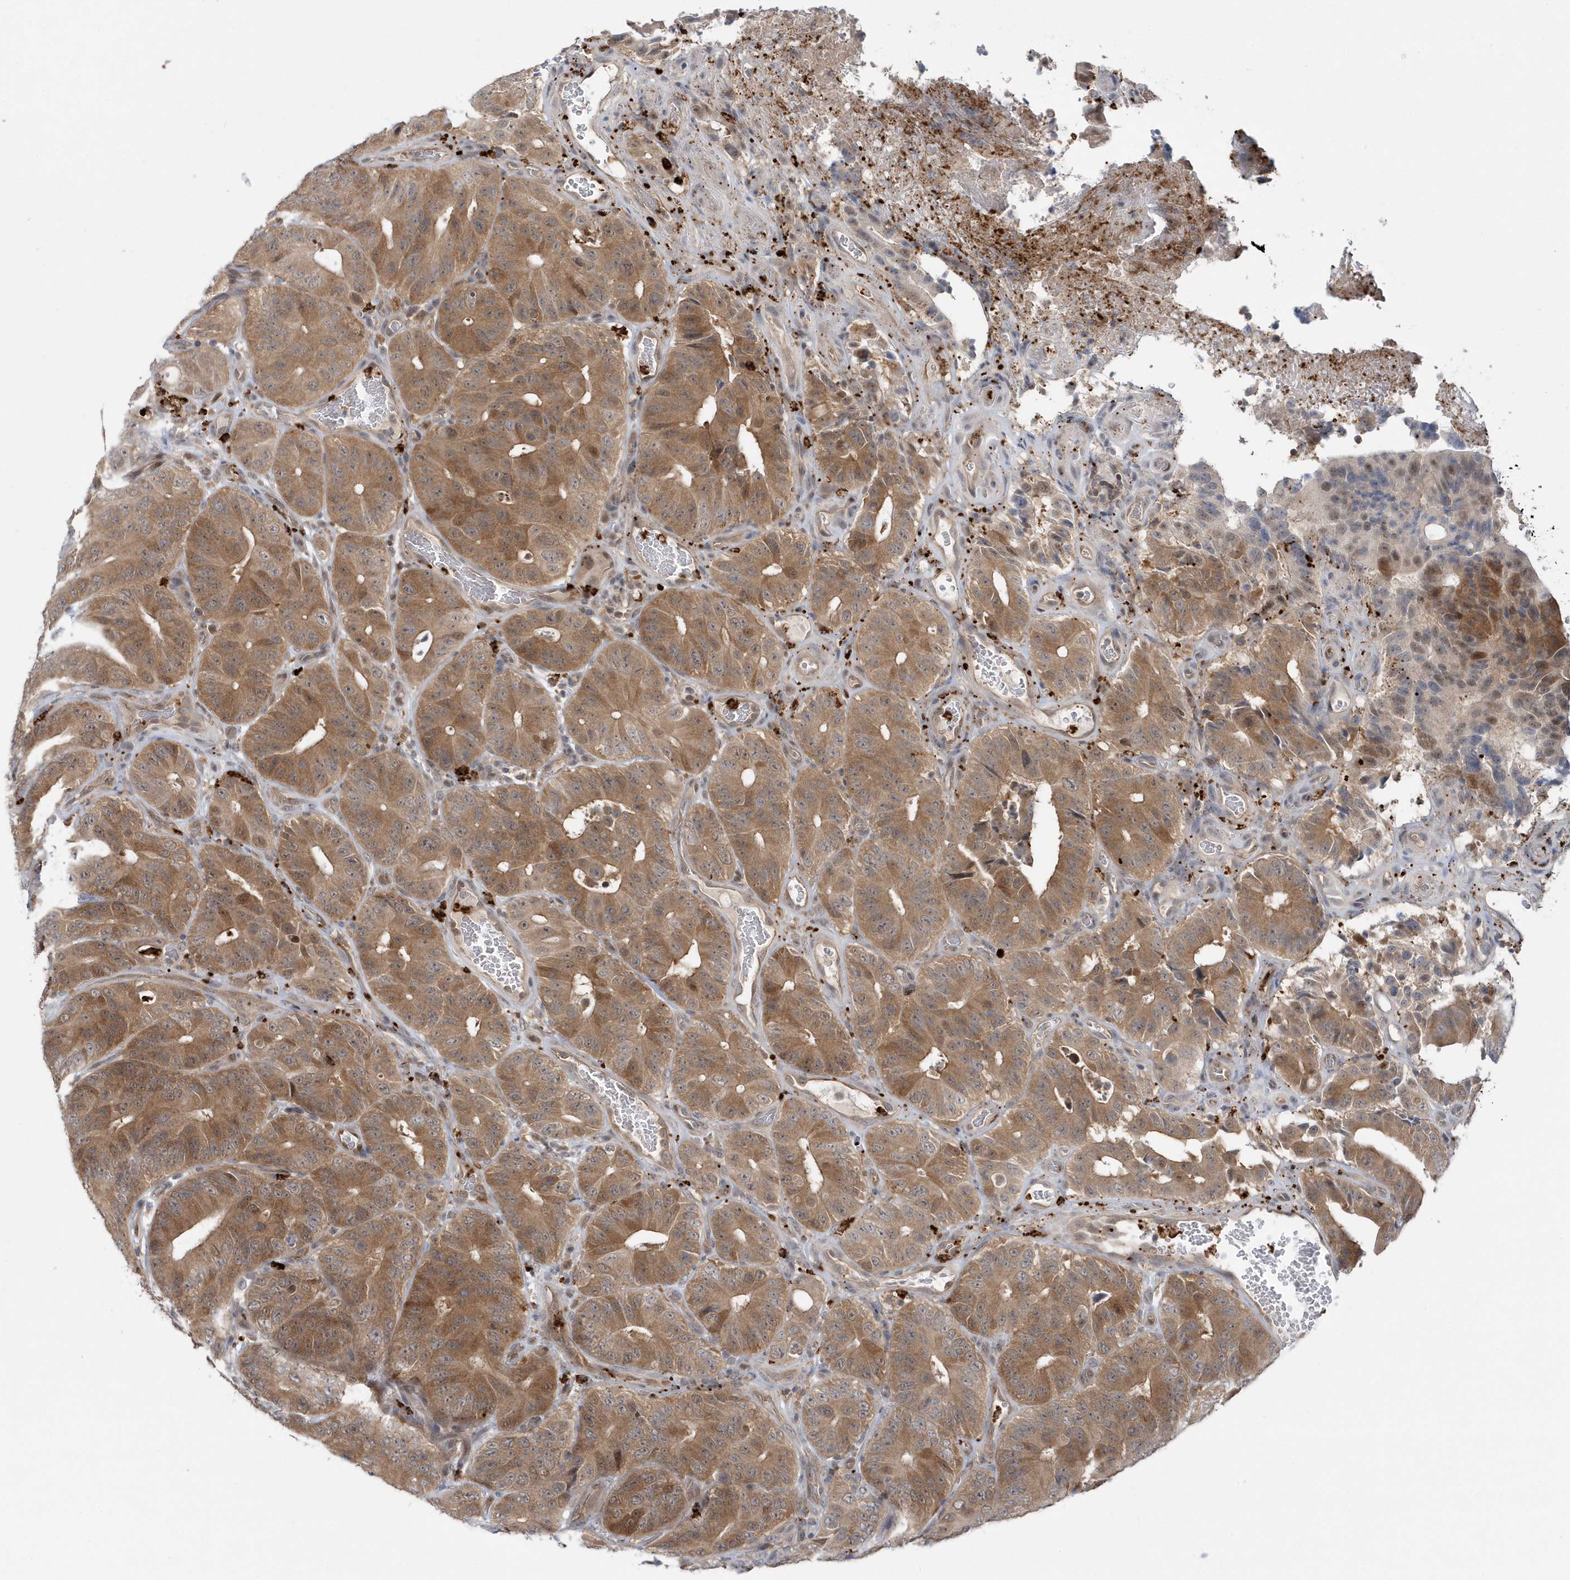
{"staining": {"intensity": "moderate", "quantity": ">75%", "location": "cytoplasmic/membranous"}, "tissue": "colorectal cancer", "cell_type": "Tumor cells", "image_type": "cancer", "snomed": [{"axis": "morphology", "description": "Adenocarcinoma, NOS"}, {"axis": "topography", "description": "Colon"}], "caption": "Tumor cells demonstrate moderate cytoplasmic/membranous positivity in approximately >75% of cells in adenocarcinoma (colorectal).", "gene": "RNF7", "patient": {"sex": "male", "age": 83}}